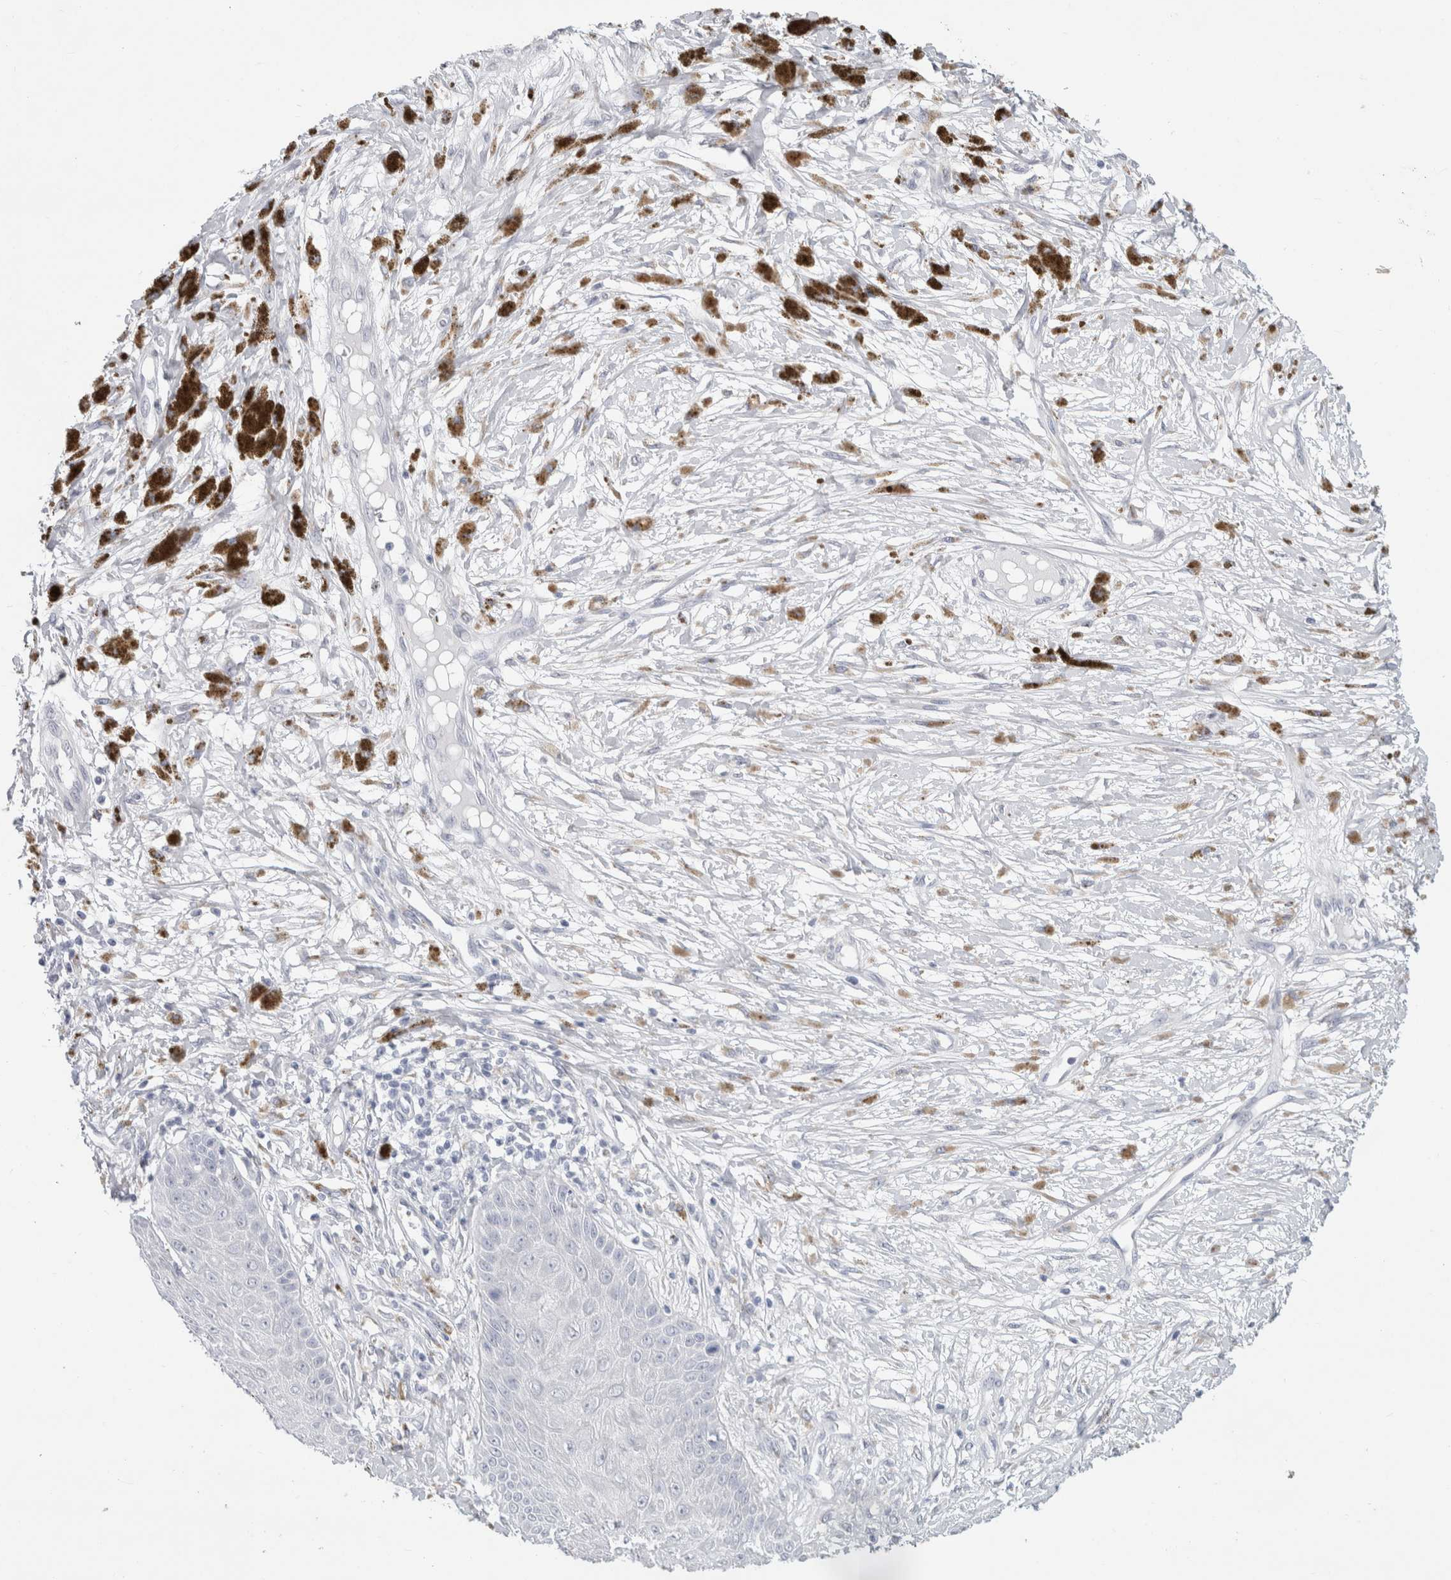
{"staining": {"intensity": "negative", "quantity": "none", "location": "none"}, "tissue": "melanoma", "cell_type": "Tumor cells", "image_type": "cancer", "snomed": [{"axis": "morphology", "description": "Malignant melanoma, NOS"}, {"axis": "topography", "description": "Skin"}], "caption": "There is no significant expression in tumor cells of malignant melanoma.", "gene": "SLC6A1", "patient": {"sex": "male", "age": 88}}